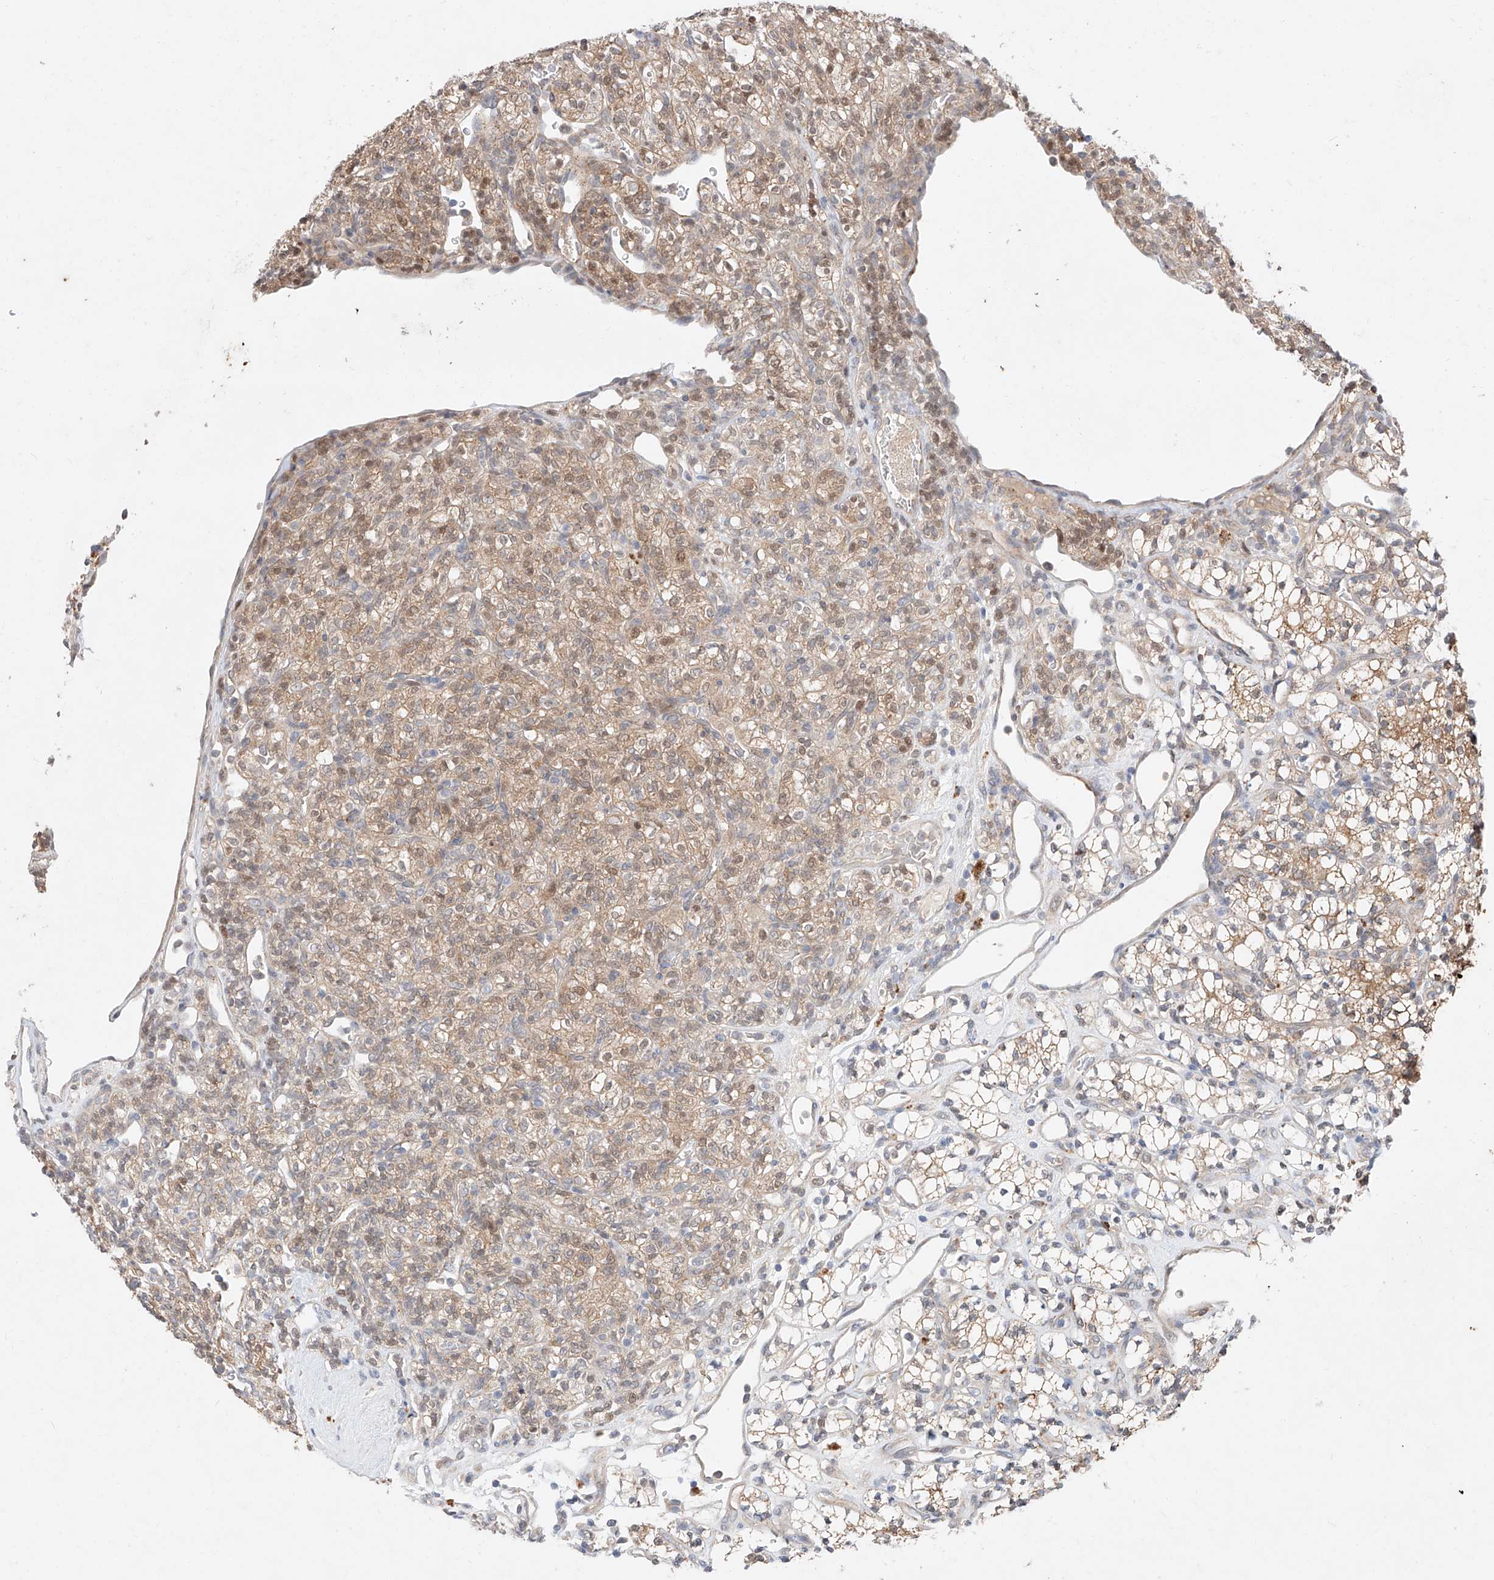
{"staining": {"intensity": "weak", "quantity": ">75%", "location": "cytoplasmic/membranous,nuclear"}, "tissue": "renal cancer", "cell_type": "Tumor cells", "image_type": "cancer", "snomed": [{"axis": "morphology", "description": "Adenocarcinoma, NOS"}, {"axis": "topography", "description": "Kidney"}], "caption": "Adenocarcinoma (renal) stained with DAB immunohistochemistry (IHC) shows low levels of weak cytoplasmic/membranous and nuclear expression in about >75% of tumor cells.", "gene": "GCNT1", "patient": {"sex": "male", "age": 77}}